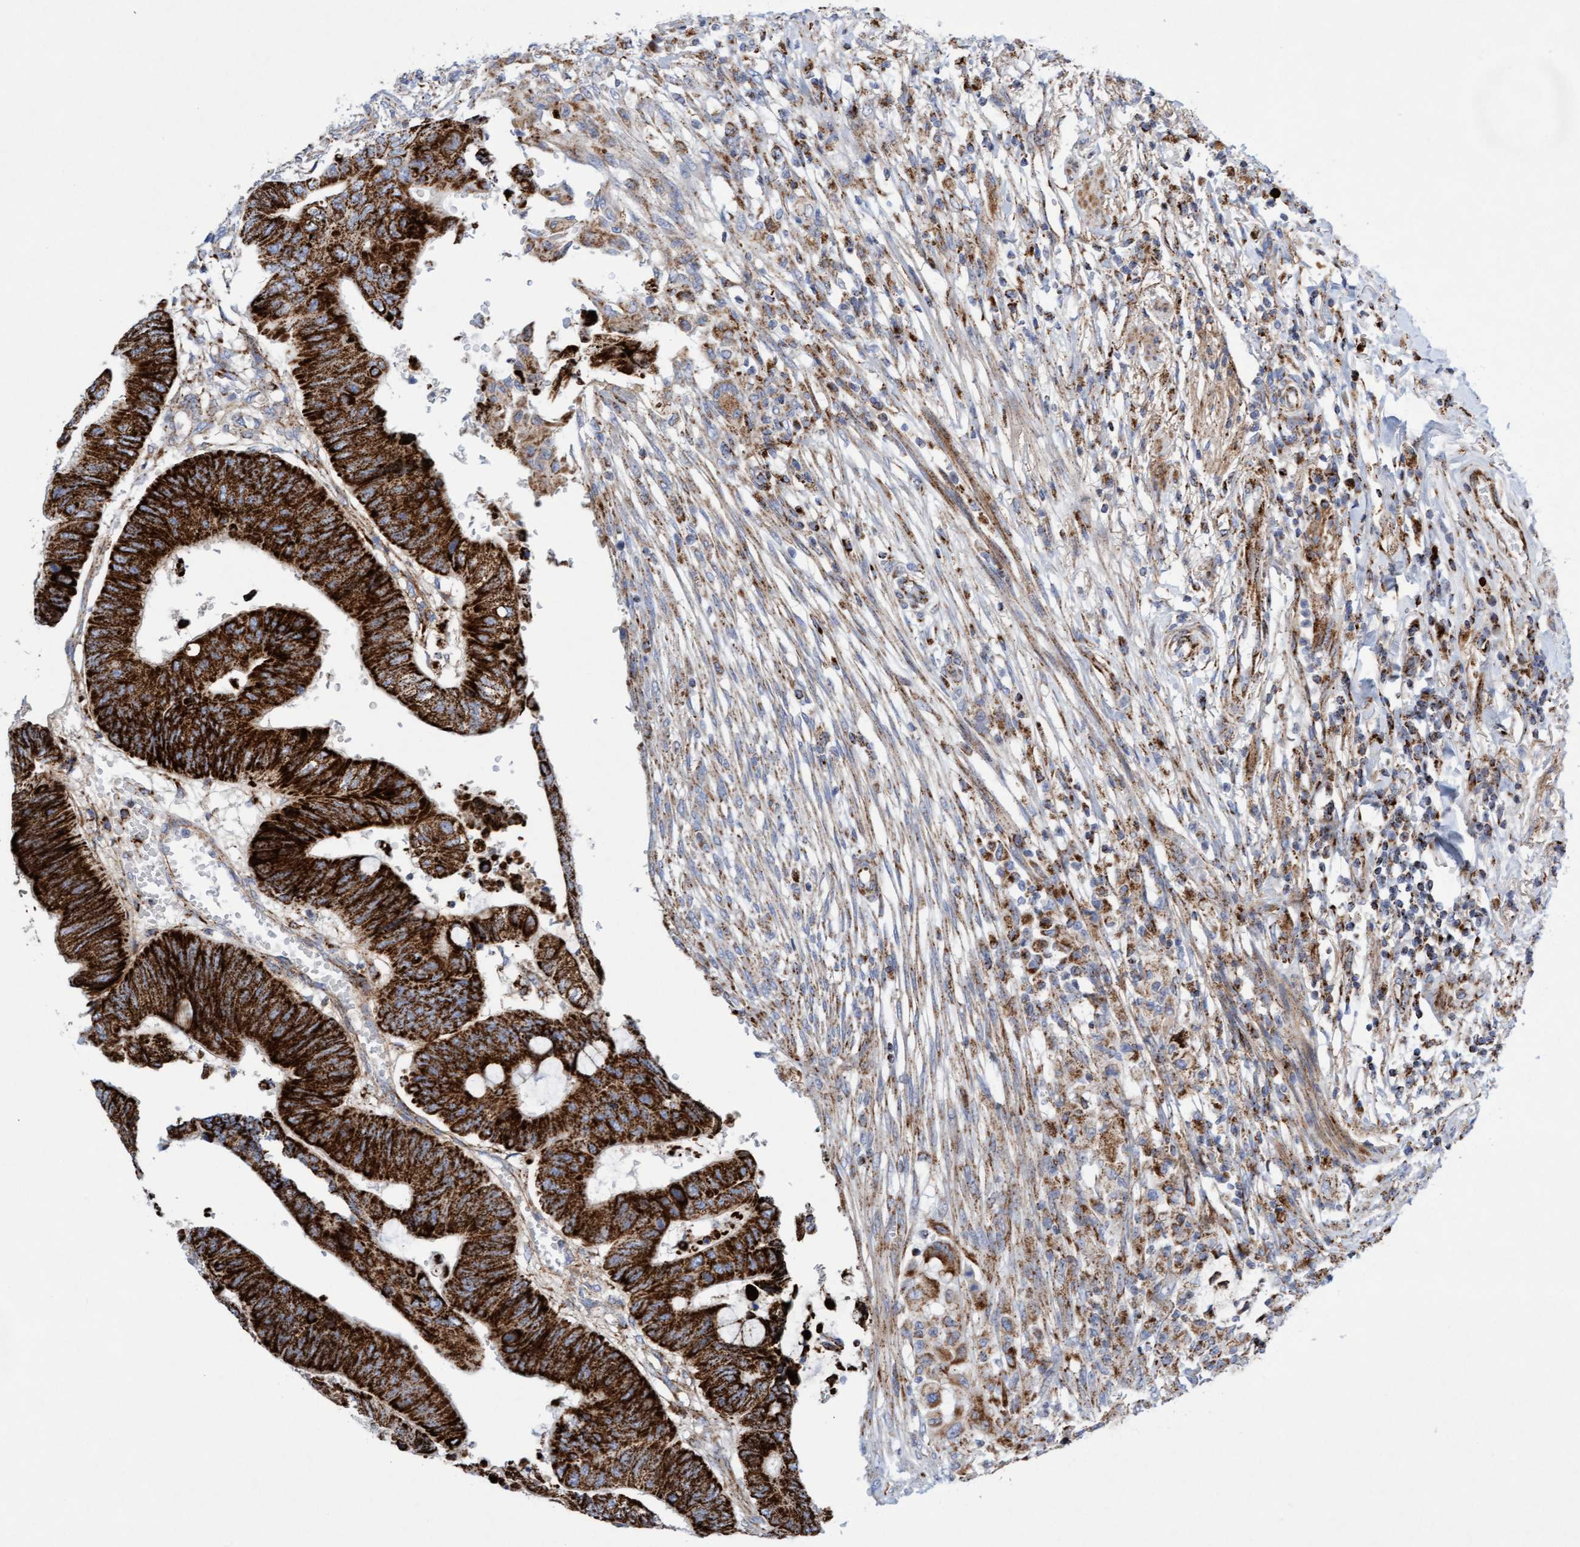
{"staining": {"intensity": "strong", "quantity": ">75%", "location": "cytoplasmic/membranous"}, "tissue": "colorectal cancer", "cell_type": "Tumor cells", "image_type": "cancer", "snomed": [{"axis": "morphology", "description": "Normal tissue, NOS"}, {"axis": "morphology", "description": "Adenocarcinoma, NOS"}, {"axis": "topography", "description": "Rectum"}, {"axis": "topography", "description": "Peripheral nerve tissue"}], "caption": "Colorectal adenocarcinoma stained for a protein (brown) demonstrates strong cytoplasmic/membranous positive staining in about >75% of tumor cells.", "gene": "GGTA1", "patient": {"sex": "male", "age": 92}}